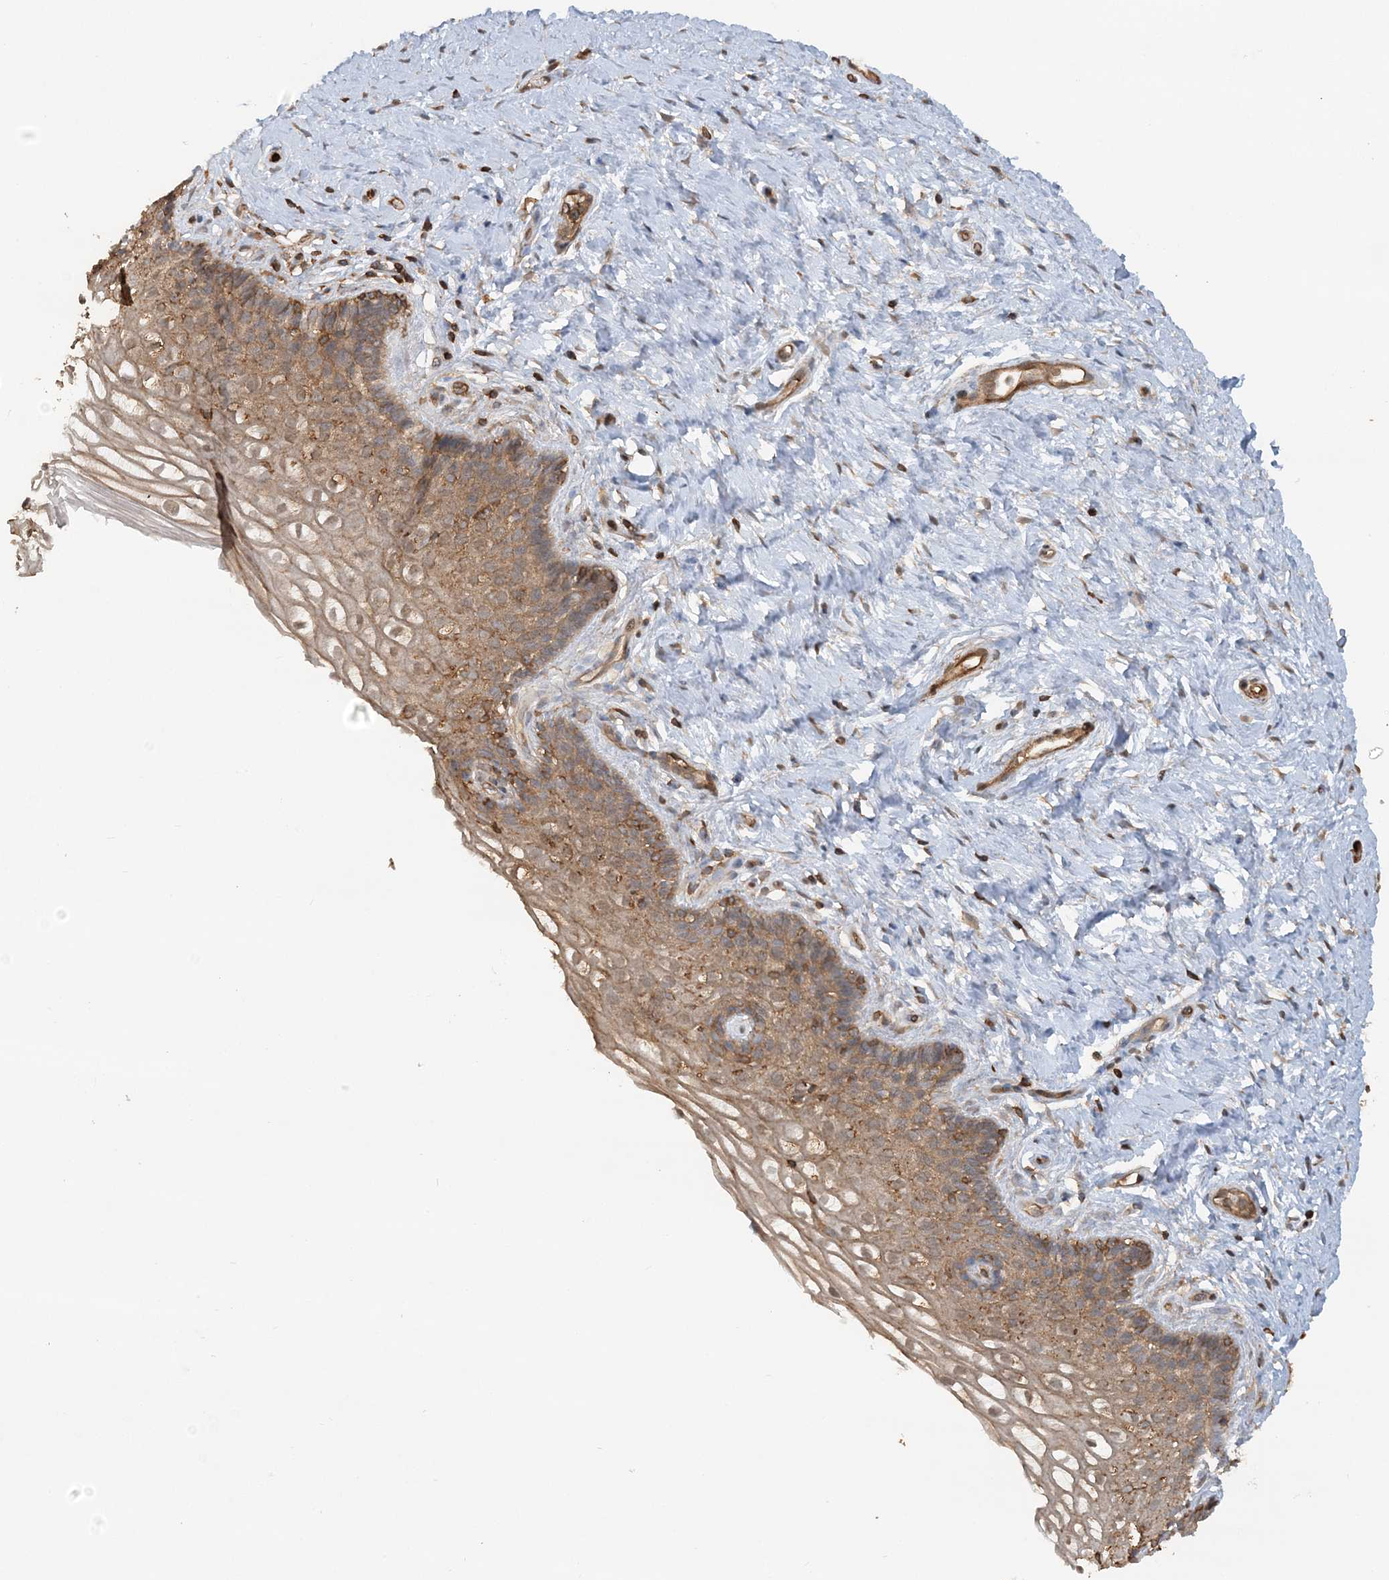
{"staining": {"intensity": "moderate", "quantity": "25%-75%", "location": "cytoplasmic/membranous"}, "tissue": "cervix", "cell_type": "Glandular cells", "image_type": "normal", "snomed": [{"axis": "morphology", "description": "Normal tissue, NOS"}, {"axis": "topography", "description": "Cervix"}], "caption": "DAB (3,3'-diaminobenzidine) immunohistochemical staining of normal cervix exhibits moderate cytoplasmic/membranous protein positivity in about 25%-75% of glandular cells.", "gene": "DSTN", "patient": {"sex": "female", "age": 33}}